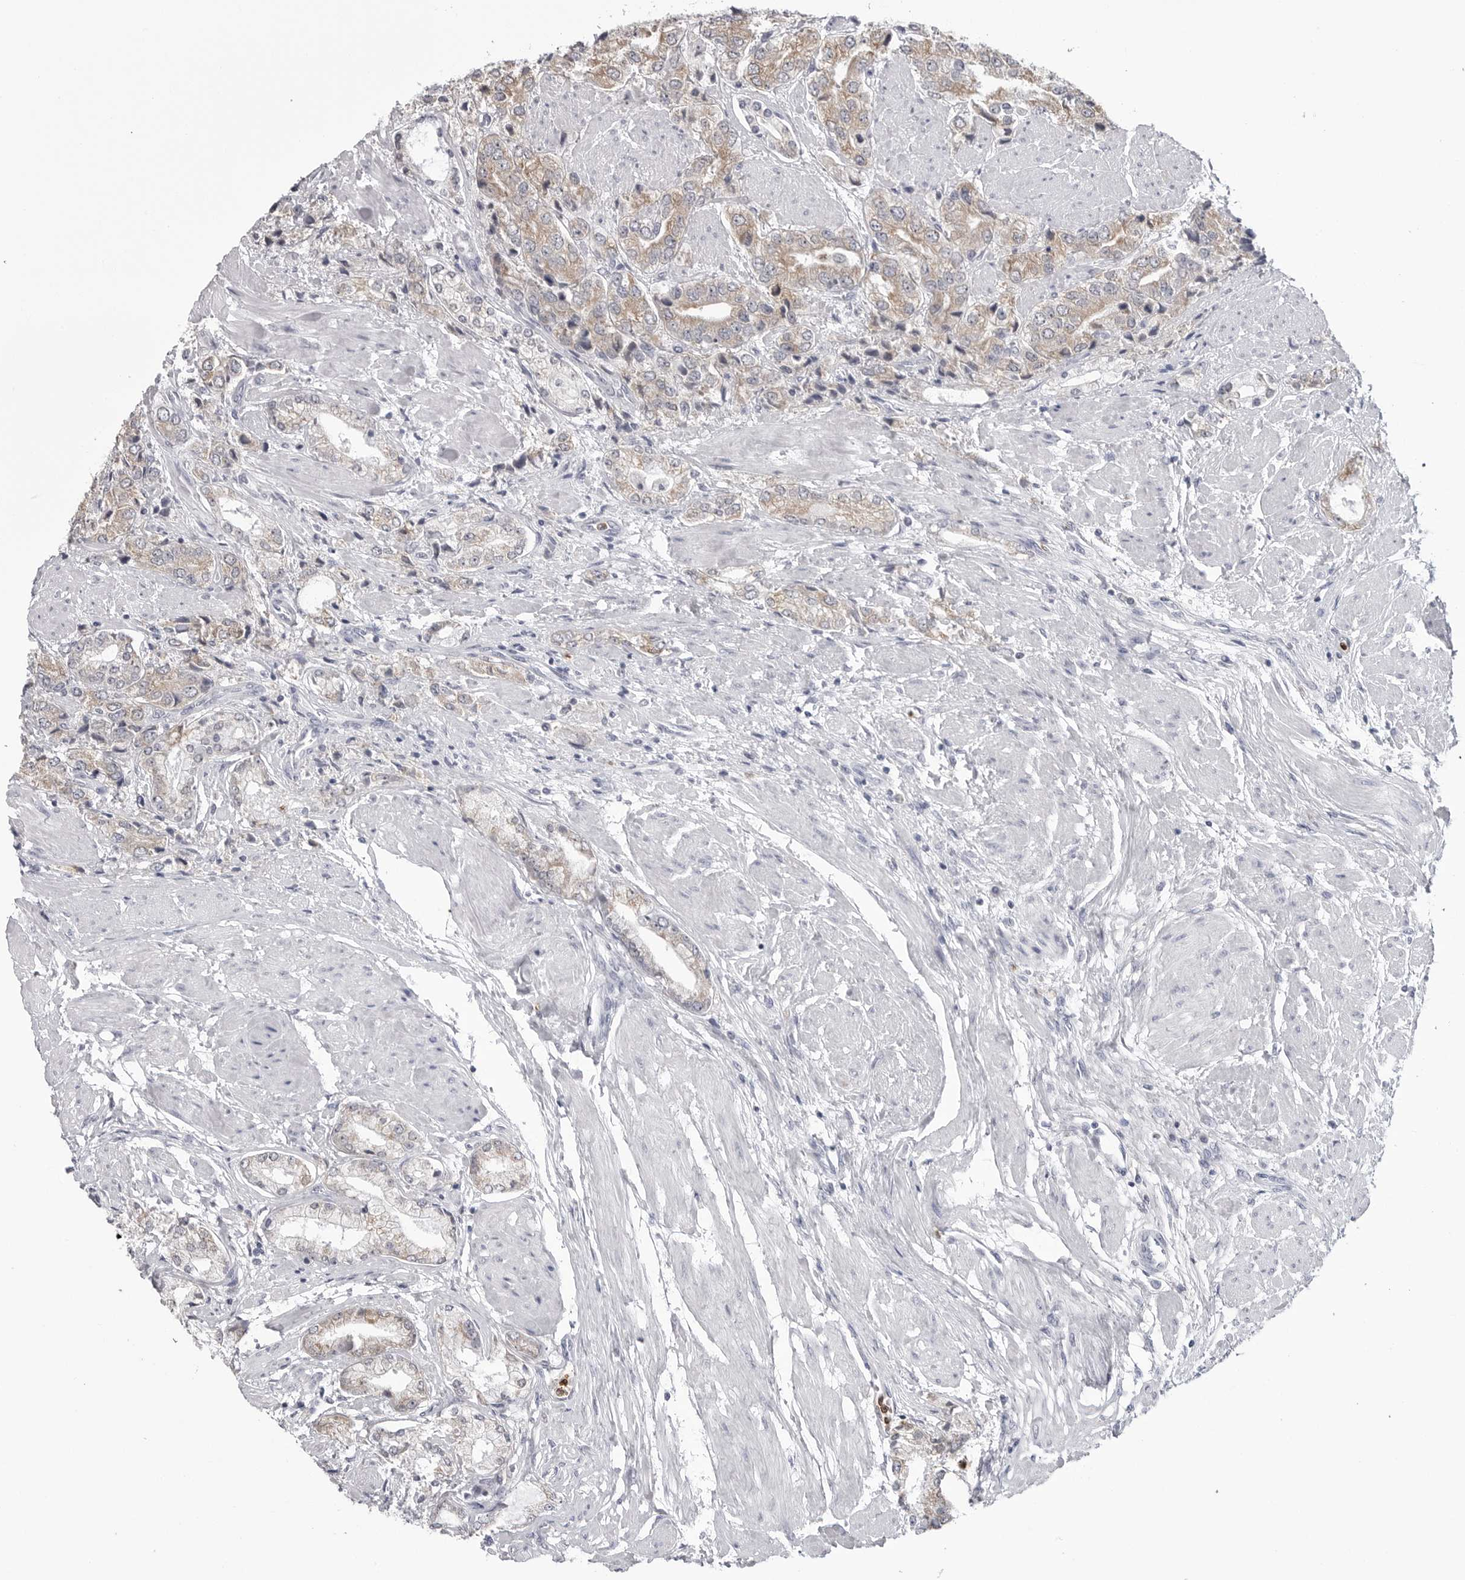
{"staining": {"intensity": "weak", "quantity": "<25%", "location": "cytoplasmic/membranous"}, "tissue": "prostate cancer", "cell_type": "Tumor cells", "image_type": "cancer", "snomed": [{"axis": "morphology", "description": "Adenocarcinoma, High grade"}, {"axis": "topography", "description": "Prostate"}], "caption": "An immunohistochemistry image of high-grade adenocarcinoma (prostate) is shown. There is no staining in tumor cells of high-grade adenocarcinoma (prostate). (DAB immunohistochemistry with hematoxylin counter stain).", "gene": "STAP2", "patient": {"sex": "male", "age": 50}}